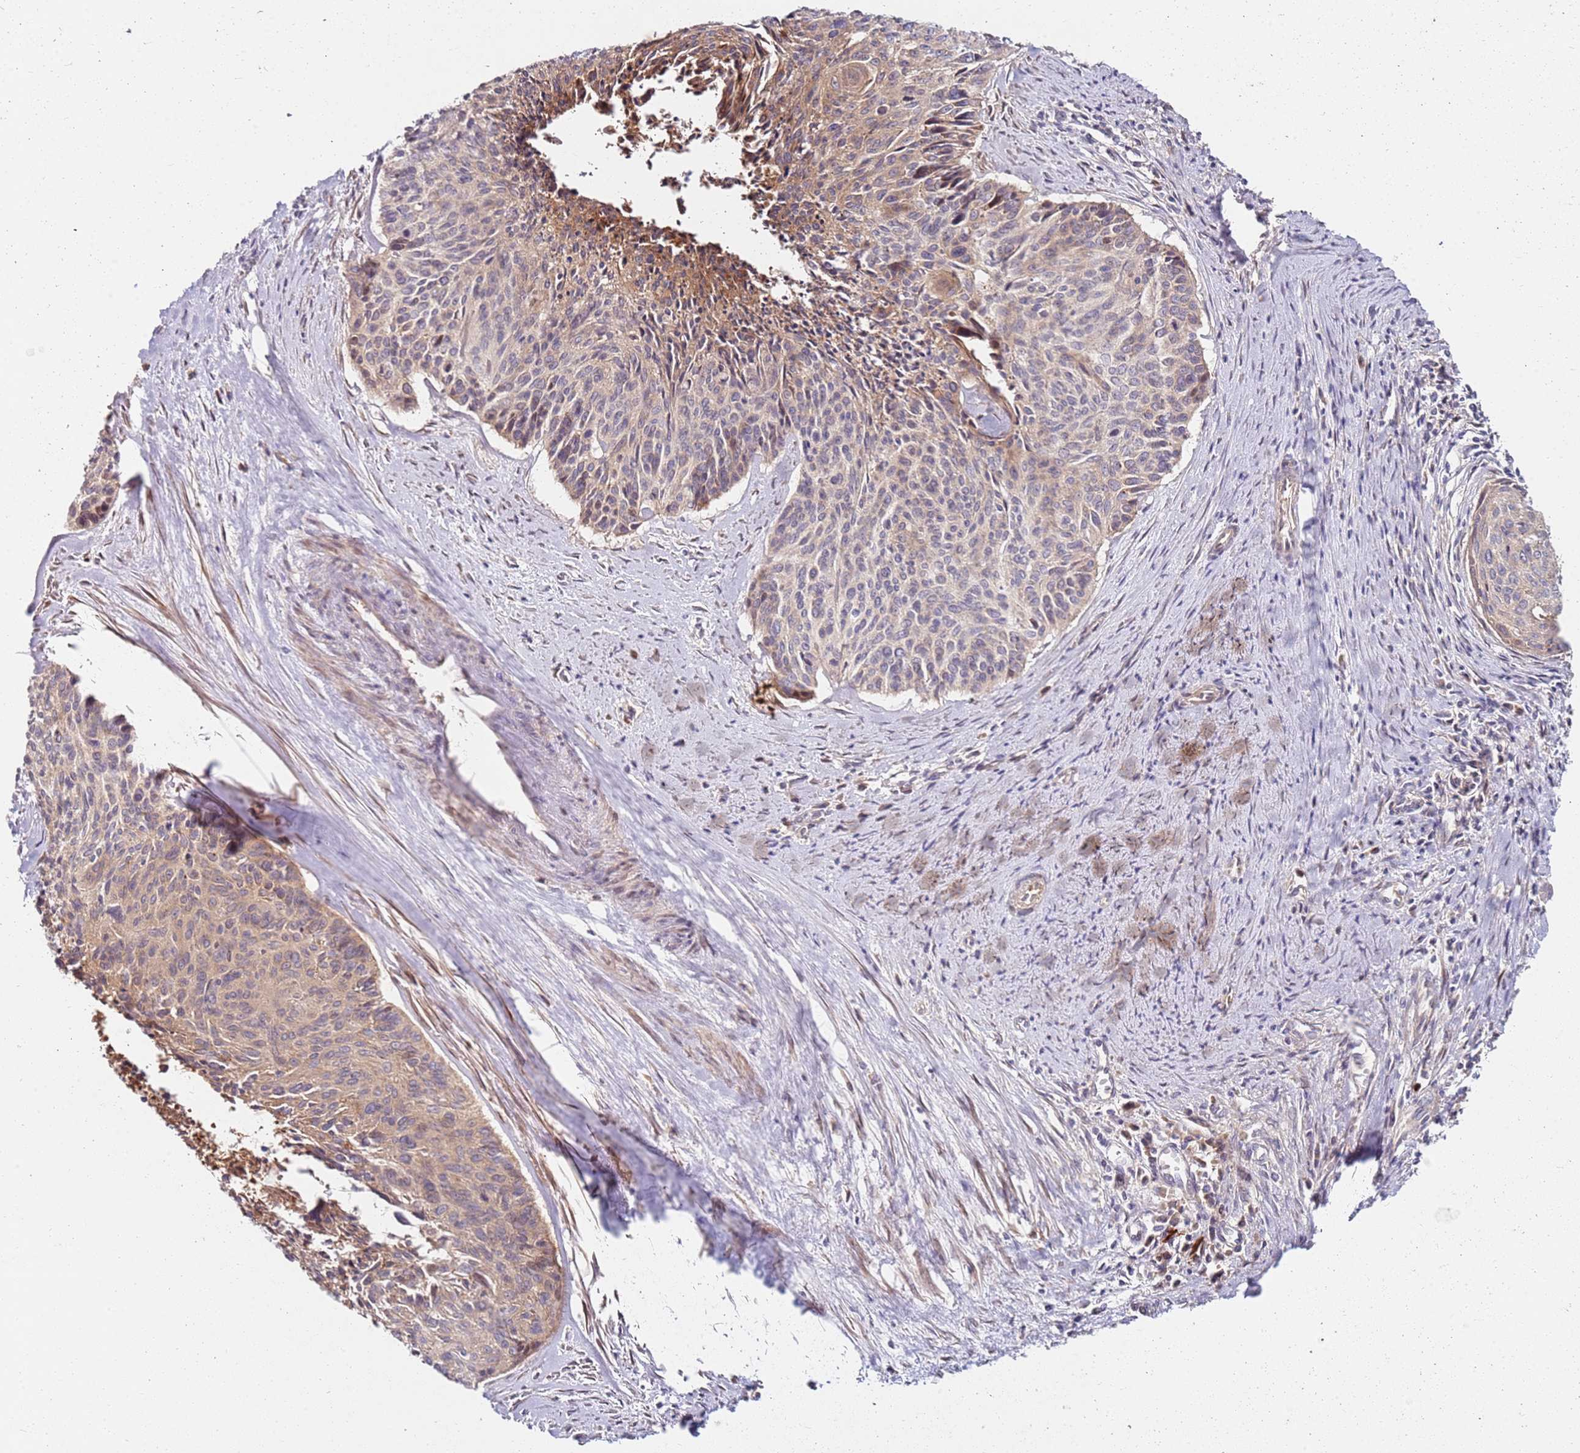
{"staining": {"intensity": "weak", "quantity": "25%-75%", "location": "cytoplasmic/membranous"}, "tissue": "cervical cancer", "cell_type": "Tumor cells", "image_type": "cancer", "snomed": [{"axis": "morphology", "description": "Squamous cell carcinoma, NOS"}, {"axis": "topography", "description": "Cervix"}], "caption": "There is low levels of weak cytoplasmic/membranous positivity in tumor cells of cervical cancer (squamous cell carcinoma), as demonstrated by immunohistochemical staining (brown color).", "gene": "RPS3A", "patient": {"sex": "female", "age": 55}}